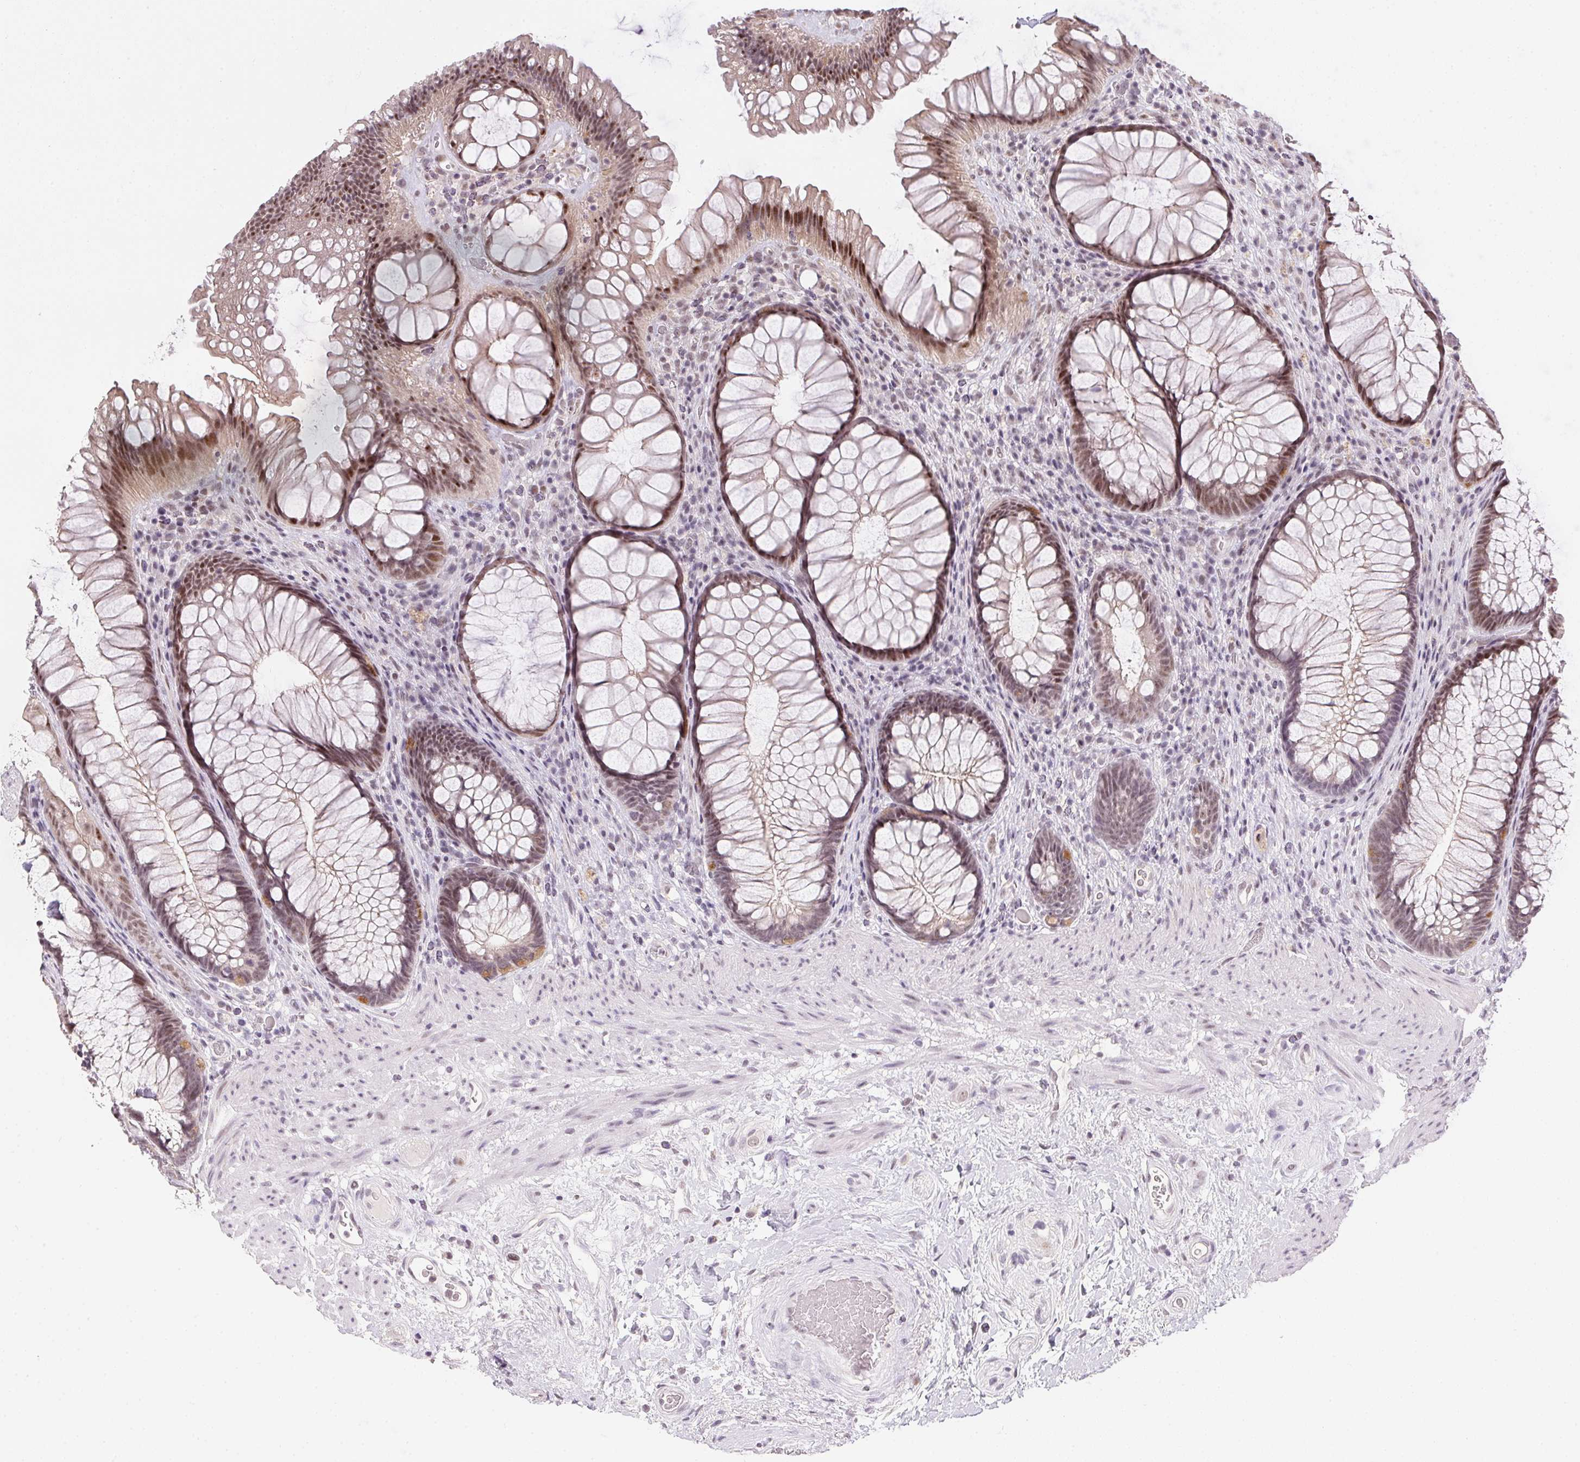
{"staining": {"intensity": "moderate", "quantity": "25%-75%", "location": "nuclear"}, "tissue": "rectum", "cell_type": "Glandular cells", "image_type": "normal", "snomed": [{"axis": "morphology", "description": "Normal tissue, NOS"}, {"axis": "topography", "description": "Smooth muscle"}, {"axis": "topography", "description": "Rectum"}], "caption": "Immunohistochemical staining of benign human rectum demonstrates medium levels of moderate nuclear staining in about 25%-75% of glandular cells.", "gene": "KDM4D", "patient": {"sex": "male", "age": 53}}